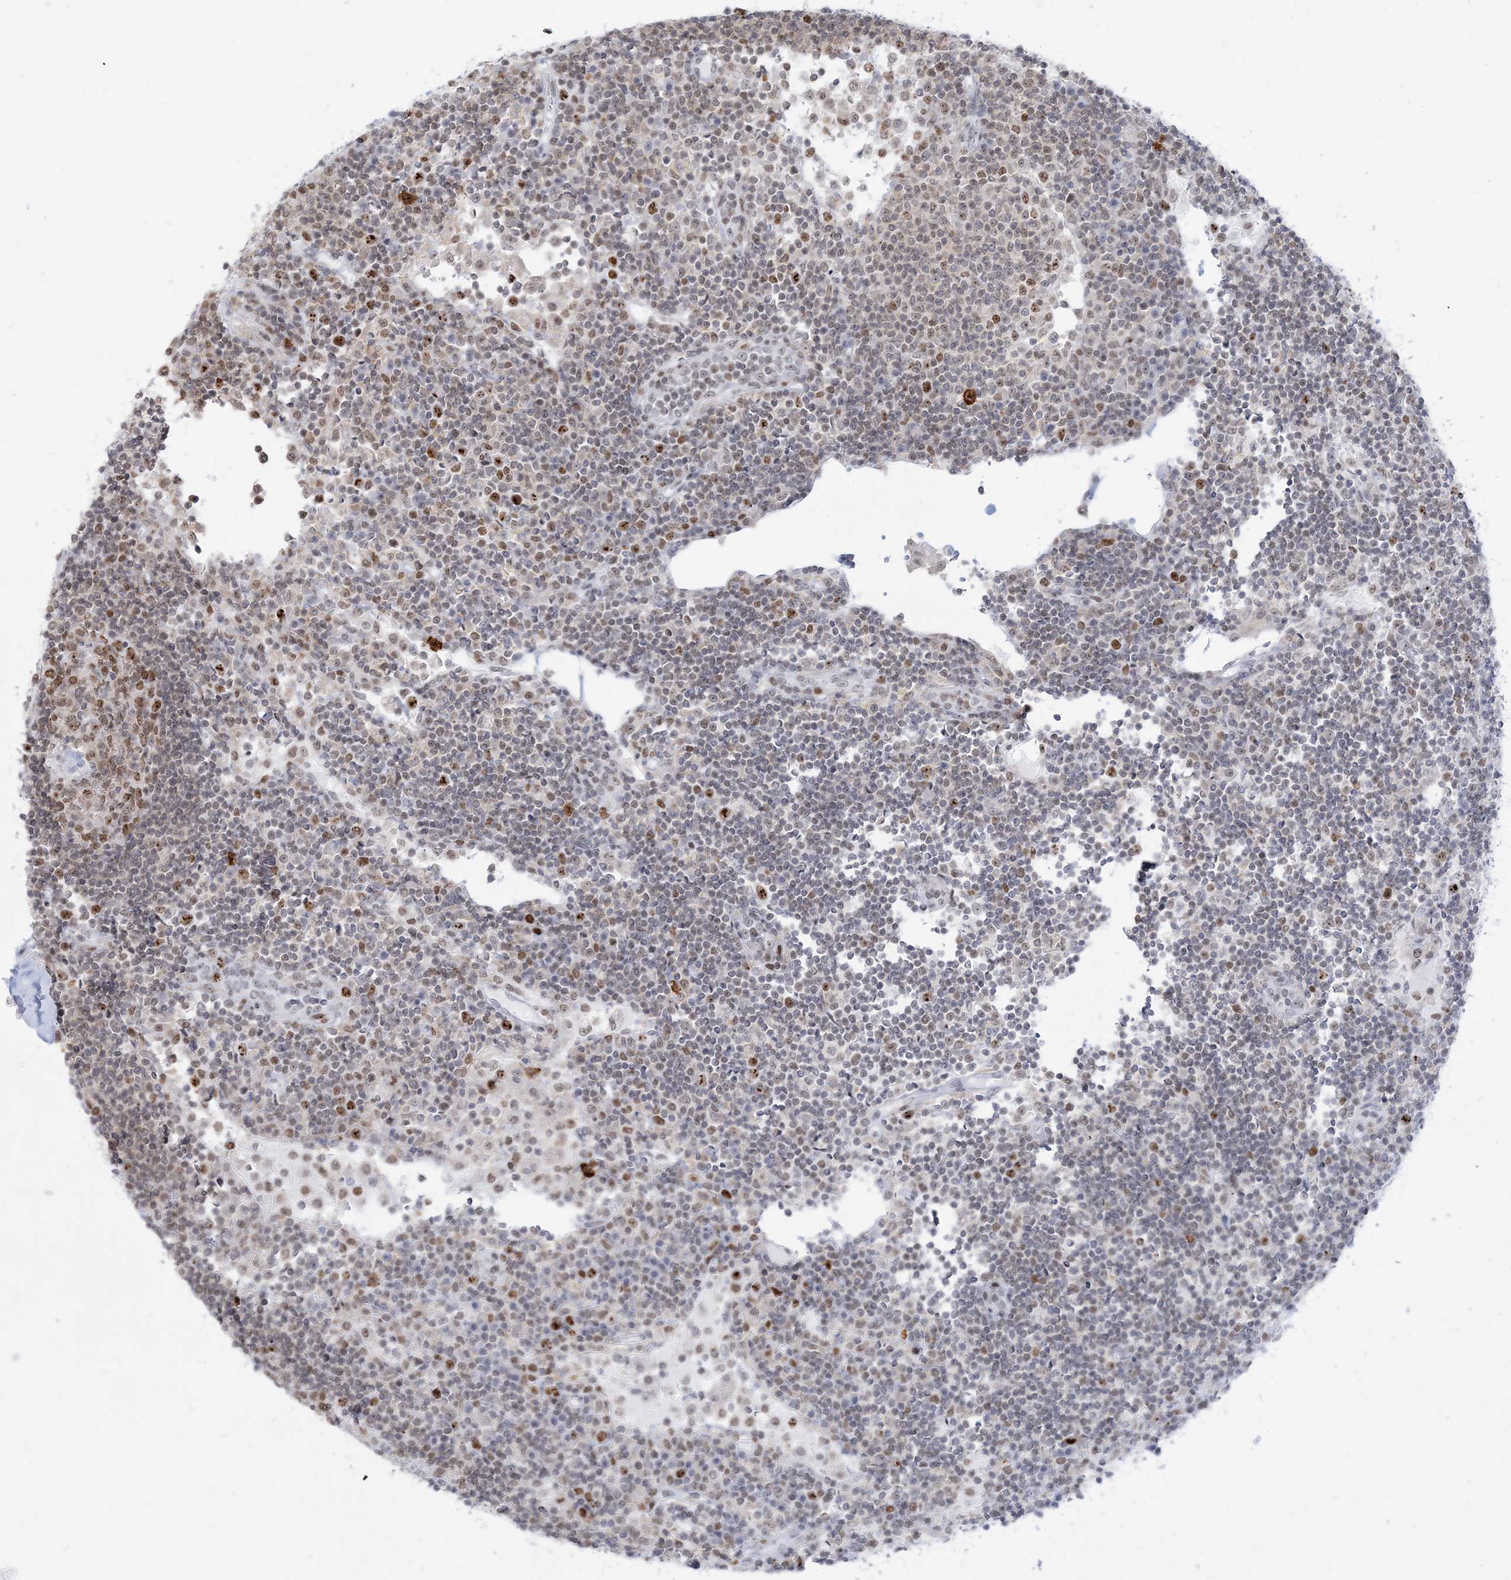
{"staining": {"intensity": "moderate", "quantity": "25%-75%", "location": "nuclear"}, "tissue": "lymph node", "cell_type": "Germinal center cells", "image_type": "normal", "snomed": [{"axis": "morphology", "description": "Normal tissue, NOS"}, {"axis": "topography", "description": "Lymph node"}], "caption": "Protein expression by IHC displays moderate nuclear expression in approximately 25%-75% of germinal center cells in normal lymph node.", "gene": "DDX21", "patient": {"sex": "female", "age": 53}}